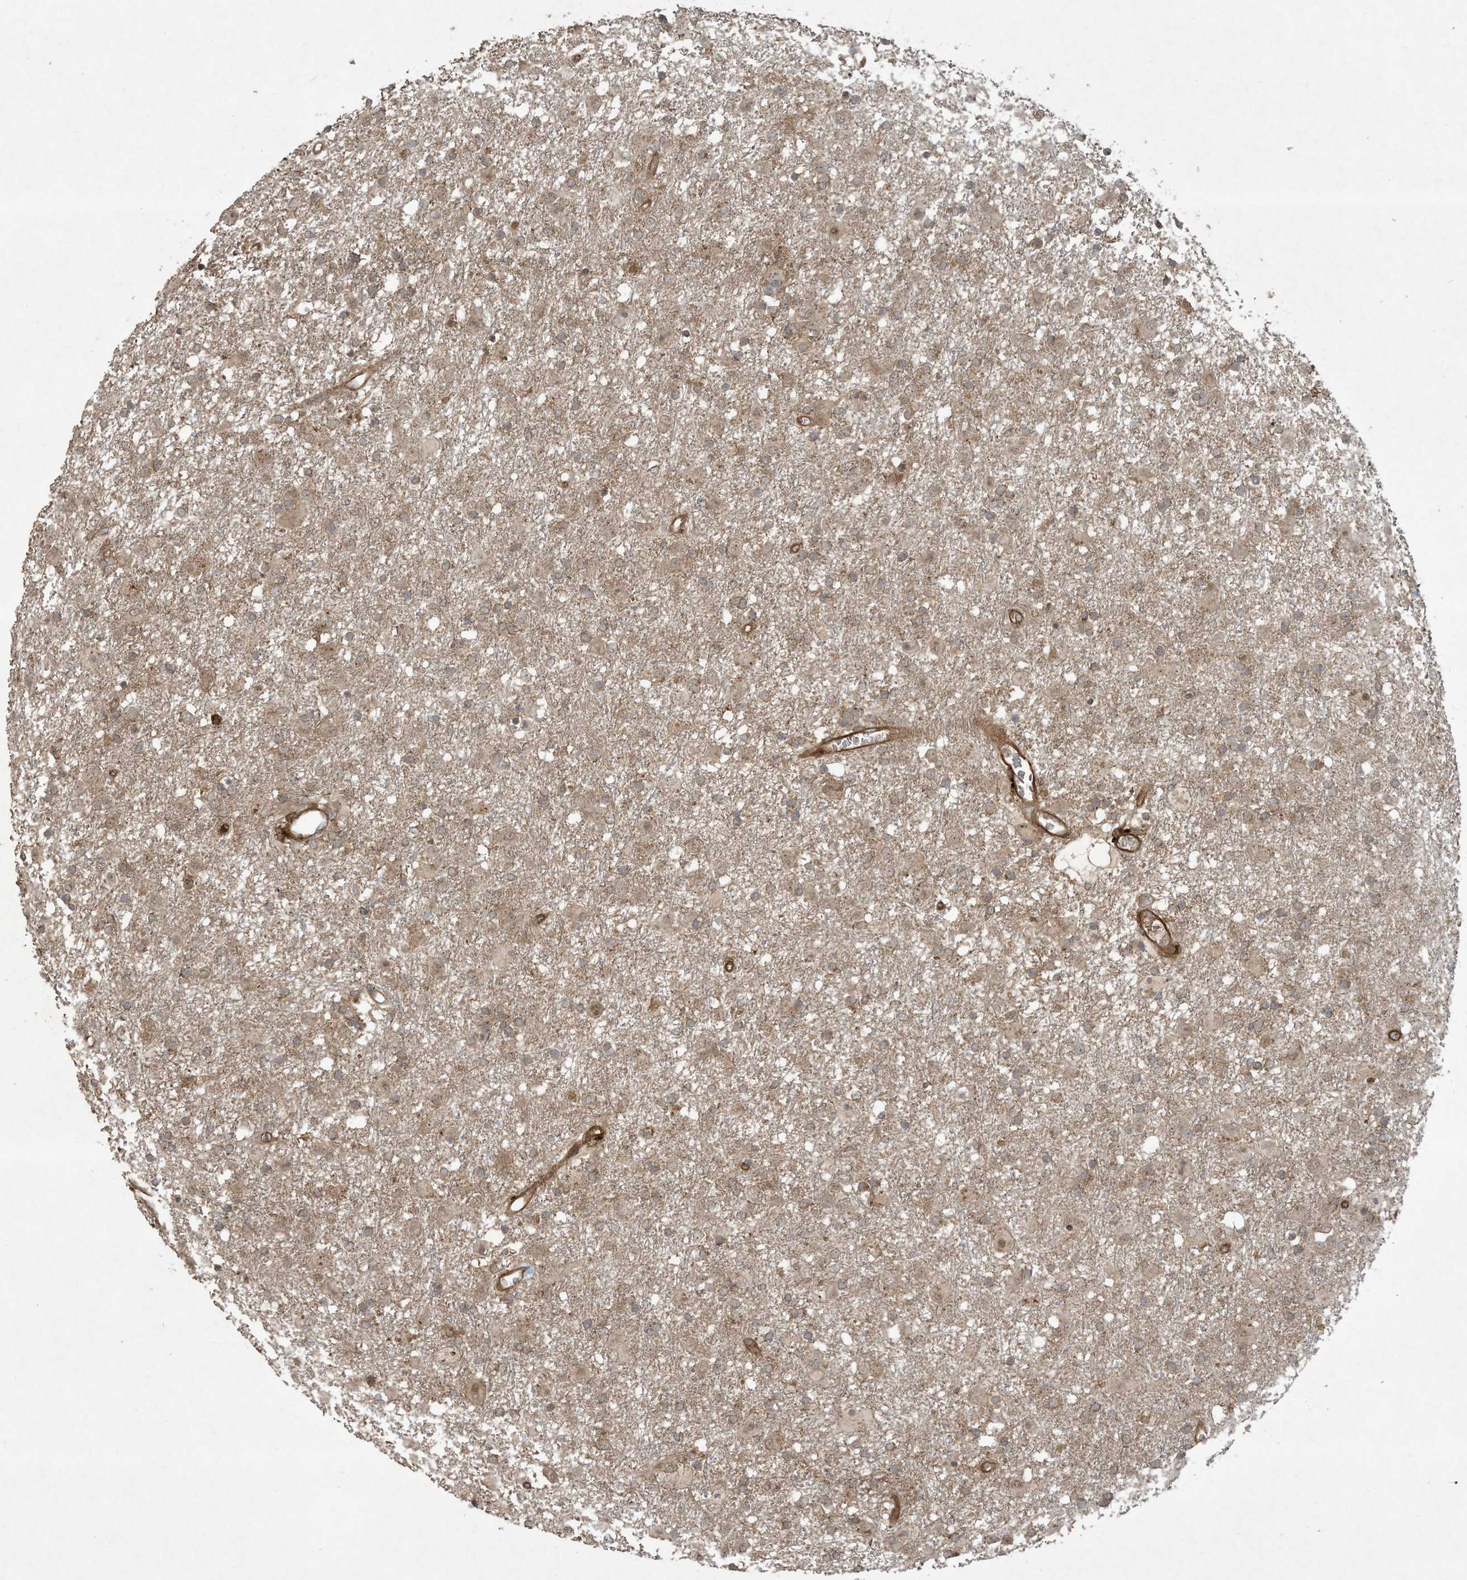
{"staining": {"intensity": "moderate", "quantity": ">75%", "location": "cytoplasmic/membranous"}, "tissue": "glioma", "cell_type": "Tumor cells", "image_type": "cancer", "snomed": [{"axis": "morphology", "description": "Glioma, malignant, Low grade"}, {"axis": "topography", "description": "Brain"}], "caption": "DAB (3,3'-diaminobenzidine) immunohistochemical staining of malignant glioma (low-grade) displays moderate cytoplasmic/membranous protein staining in approximately >75% of tumor cells. (Stains: DAB (3,3'-diaminobenzidine) in brown, nuclei in blue, Microscopy: brightfield microscopy at high magnification).", "gene": "DDIT4", "patient": {"sex": "male", "age": 65}}